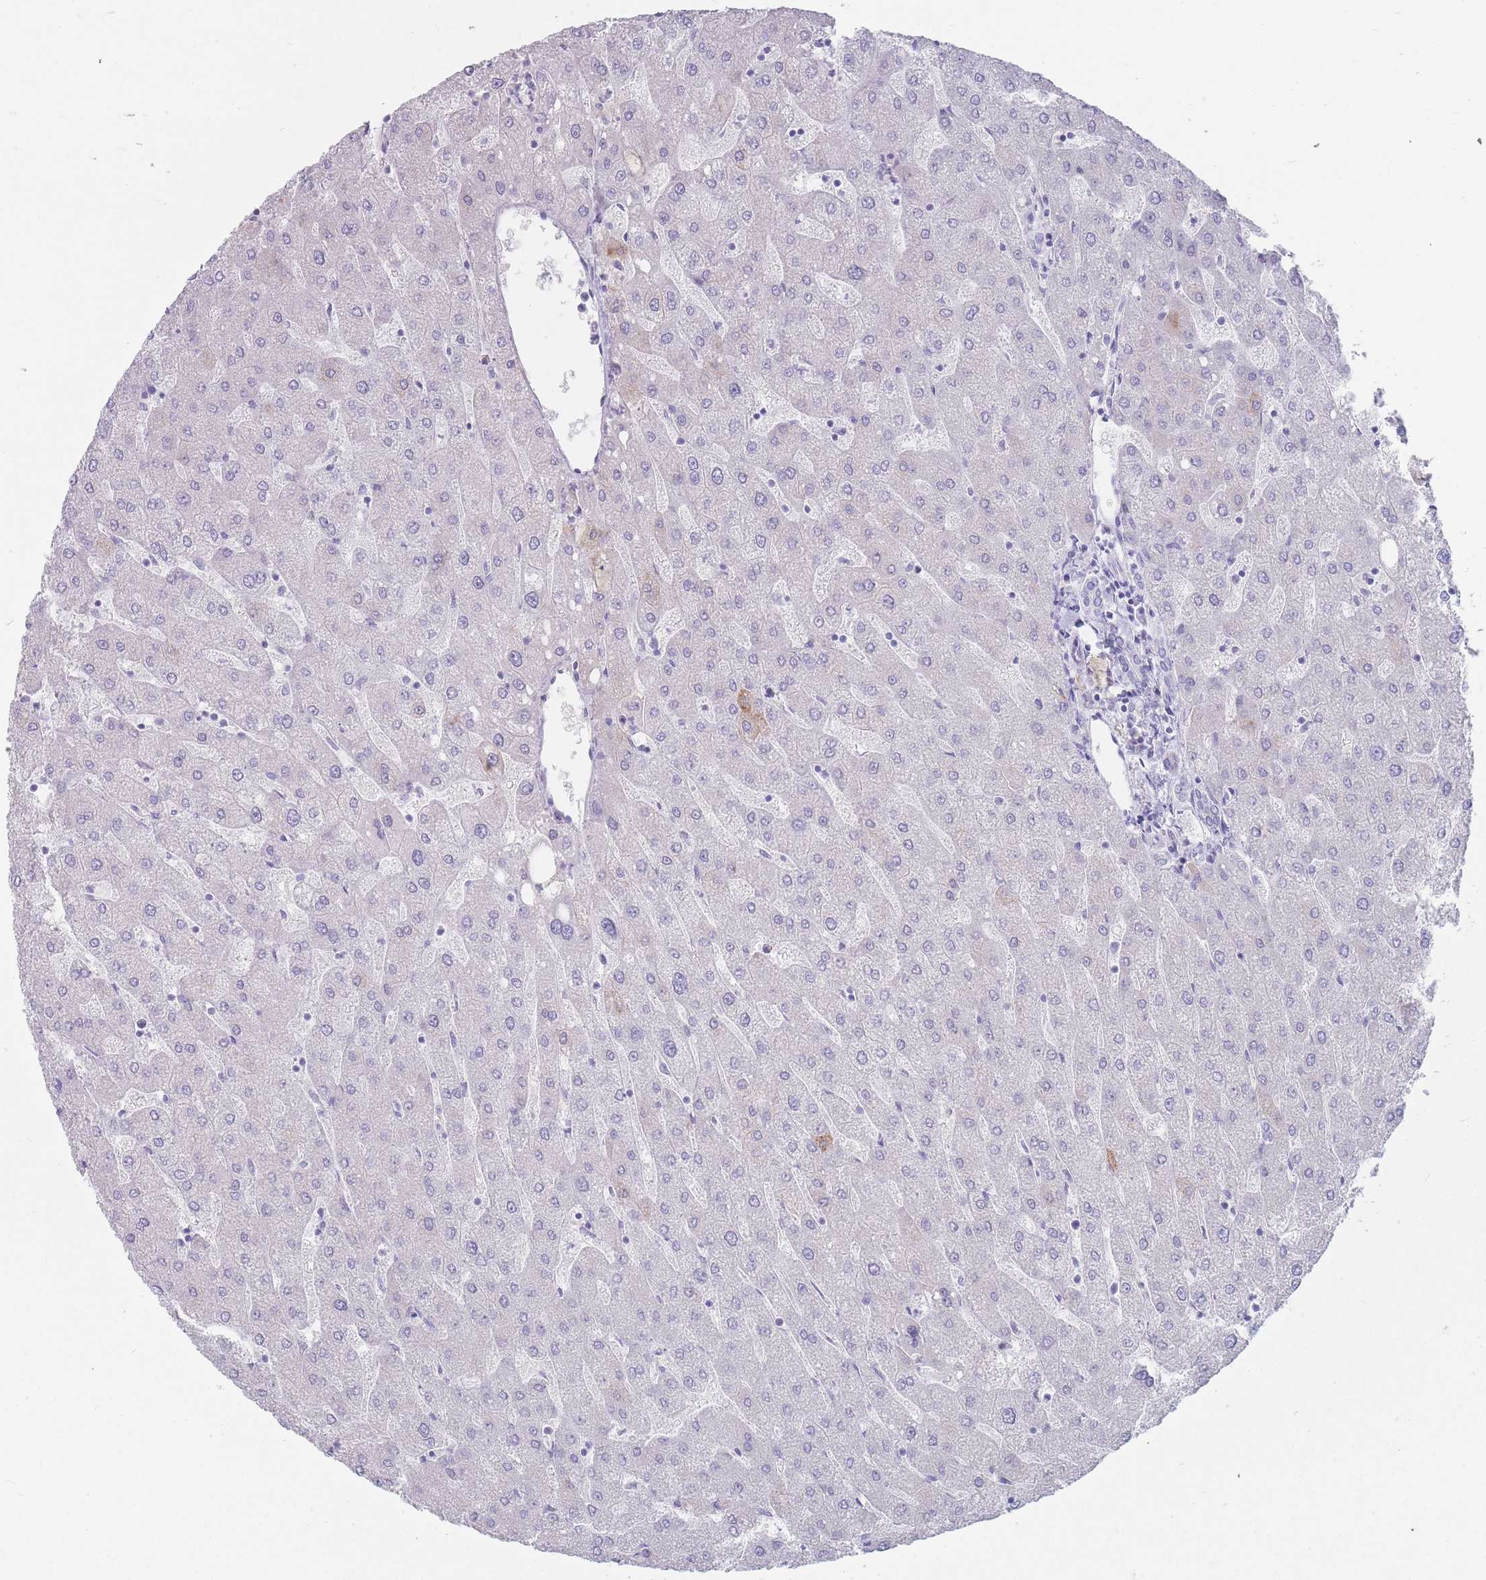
{"staining": {"intensity": "negative", "quantity": "none", "location": "none"}, "tissue": "liver", "cell_type": "Cholangiocytes", "image_type": "normal", "snomed": [{"axis": "morphology", "description": "Normal tissue, NOS"}, {"axis": "topography", "description": "Liver"}], "caption": "Micrograph shows no significant protein expression in cholangiocytes of normal liver.", "gene": "ST3GAL5", "patient": {"sex": "male", "age": 67}}